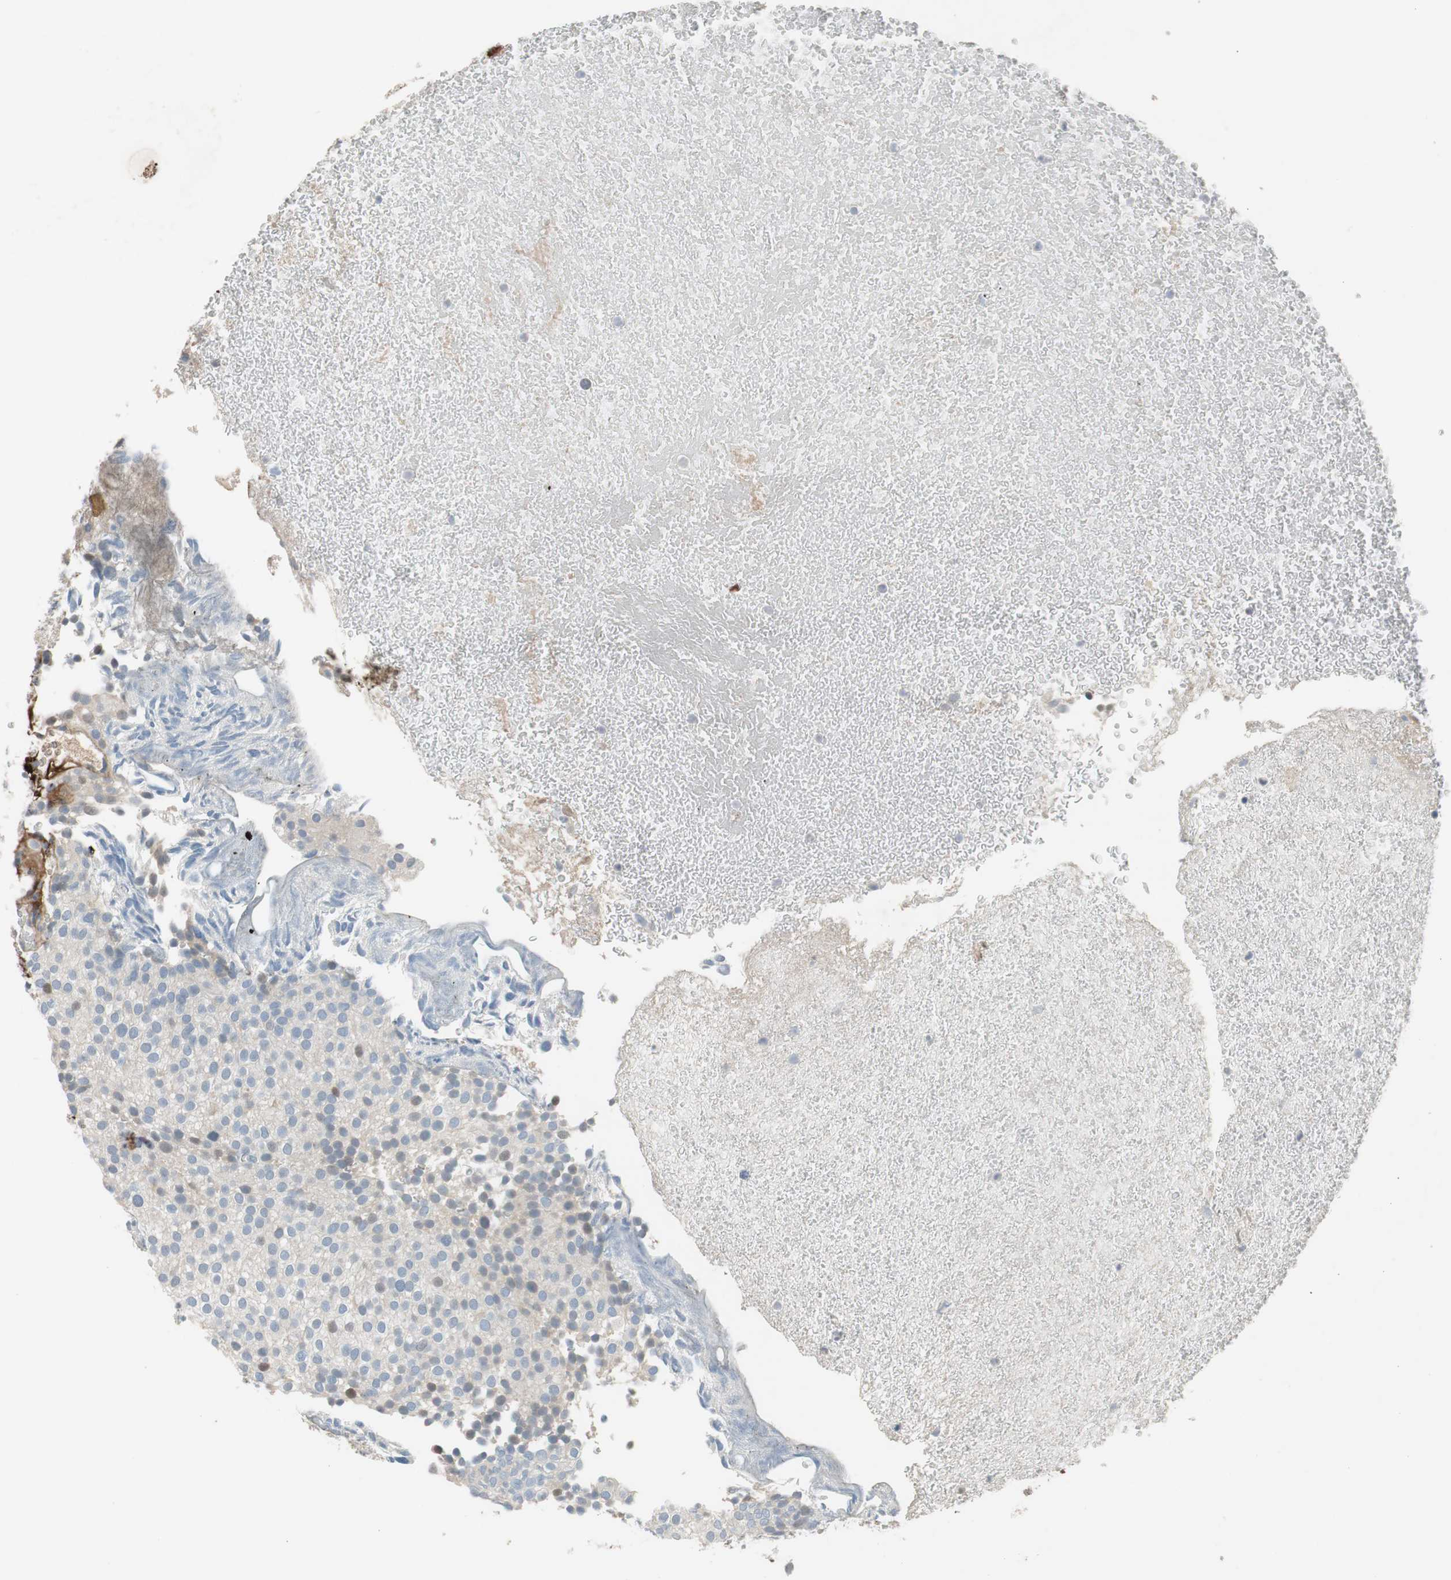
{"staining": {"intensity": "weak", "quantity": "25%-75%", "location": "cytoplasmic/membranous"}, "tissue": "urothelial cancer", "cell_type": "Tumor cells", "image_type": "cancer", "snomed": [{"axis": "morphology", "description": "Urothelial carcinoma, Low grade"}, {"axis": "topography", "description": "Urinary bladder"}], "caption": "An immunohistochemistry image of tumor tissue is shown. Protein staining in brown highlights weak cytoplasmic/membranous positivity in low-grade urothelial carcinoma within tumor cells. (Brightfield microscopy of DAB IHC at high magnification).", "gene": "COL12A1", "patient": {"sex": "male", "age": 78}}